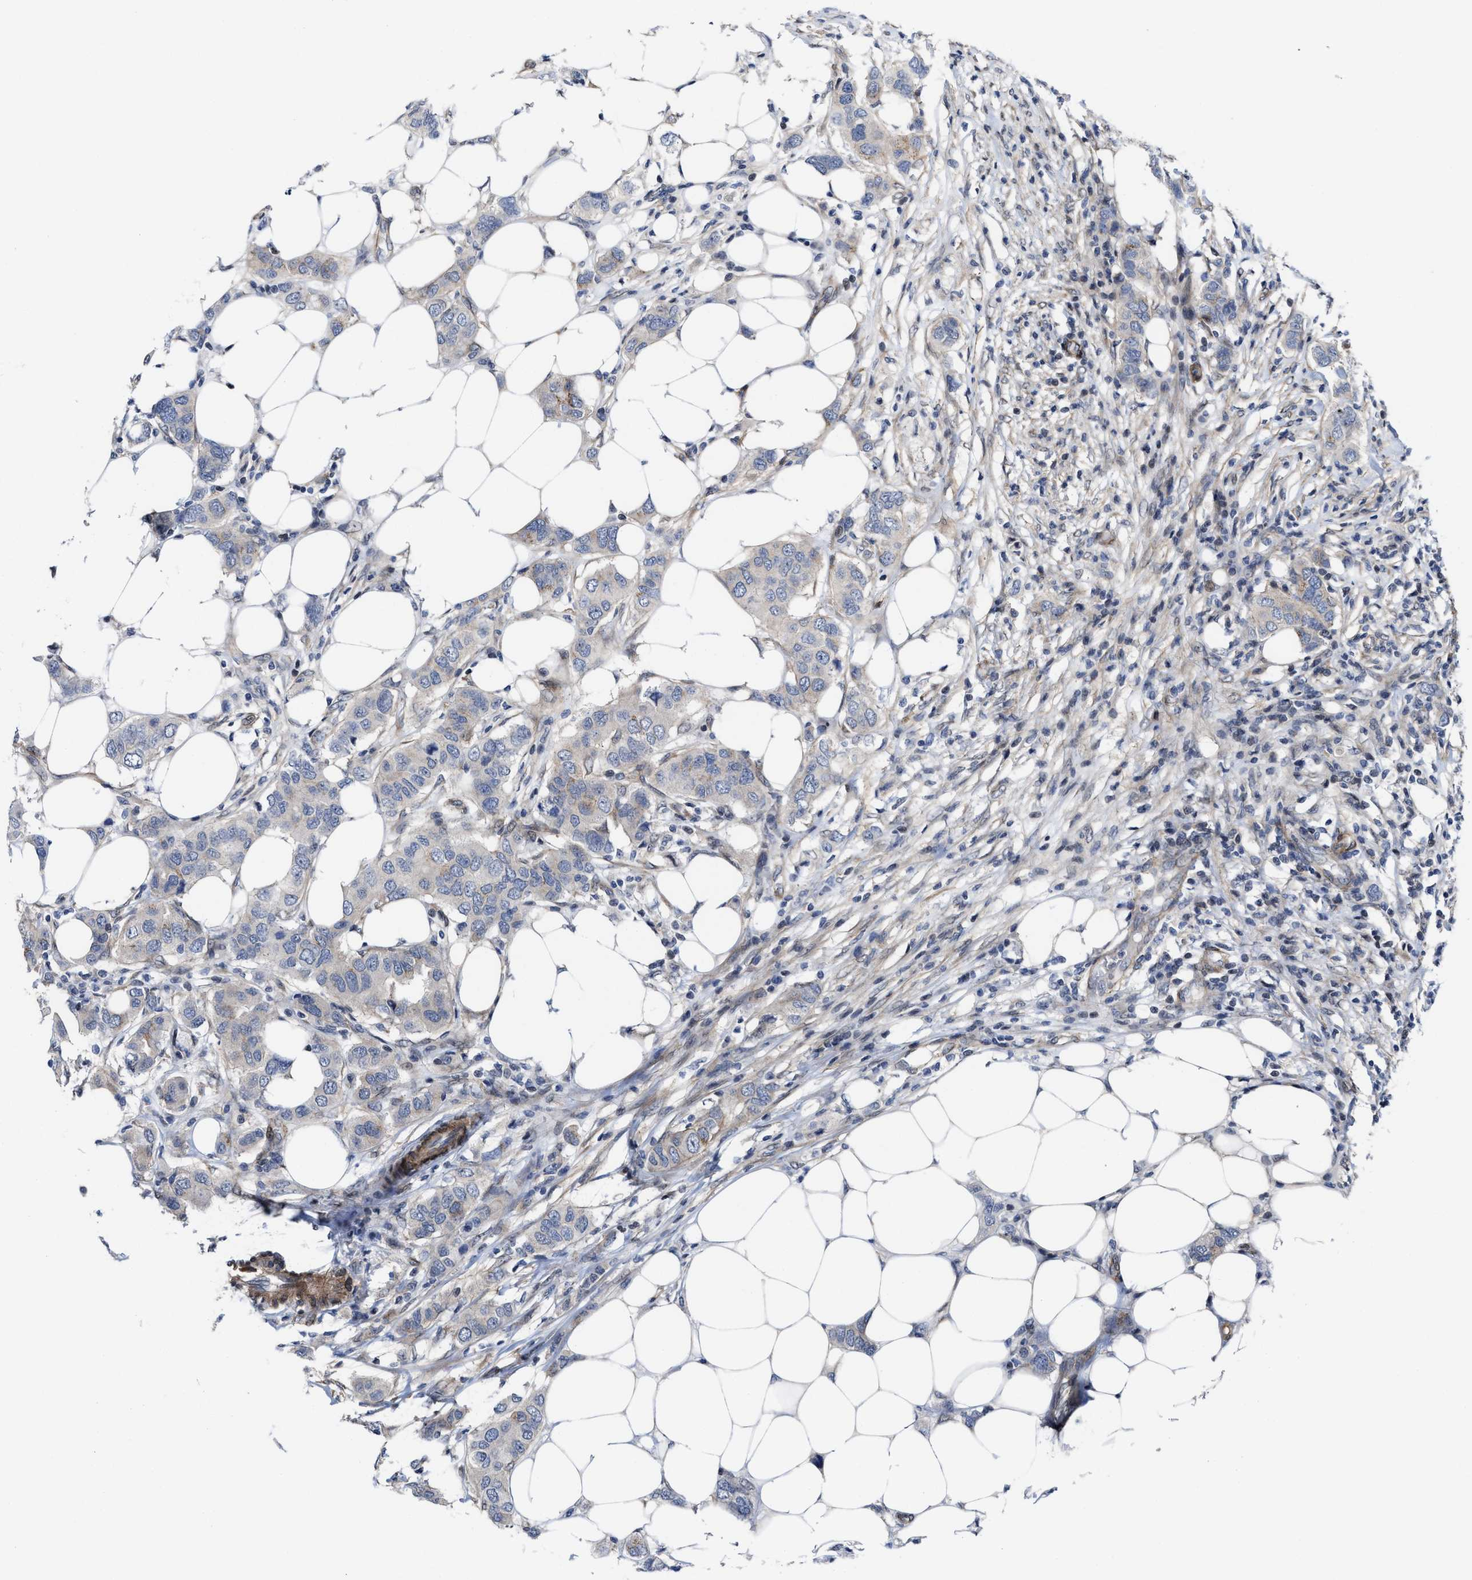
{"staining": {"intensity": "weak", "quantity": "<25%", "location": "cytoplasmic/membranous"}, "tissue": "breast cancer", "cell_type": "Tumor cells", "image_type": "cancer", "snomed": [{"axis": "morphology", "description": "Duct carcinoma"}, {"axis": "topography", "description": "Breast"}], "caption": "Photomicrograph shows no protein positivity in tumor cells of breast cancer tissue.", "gene": "TGFB1I1", "patient": {"sex": "female", "age": 50}}